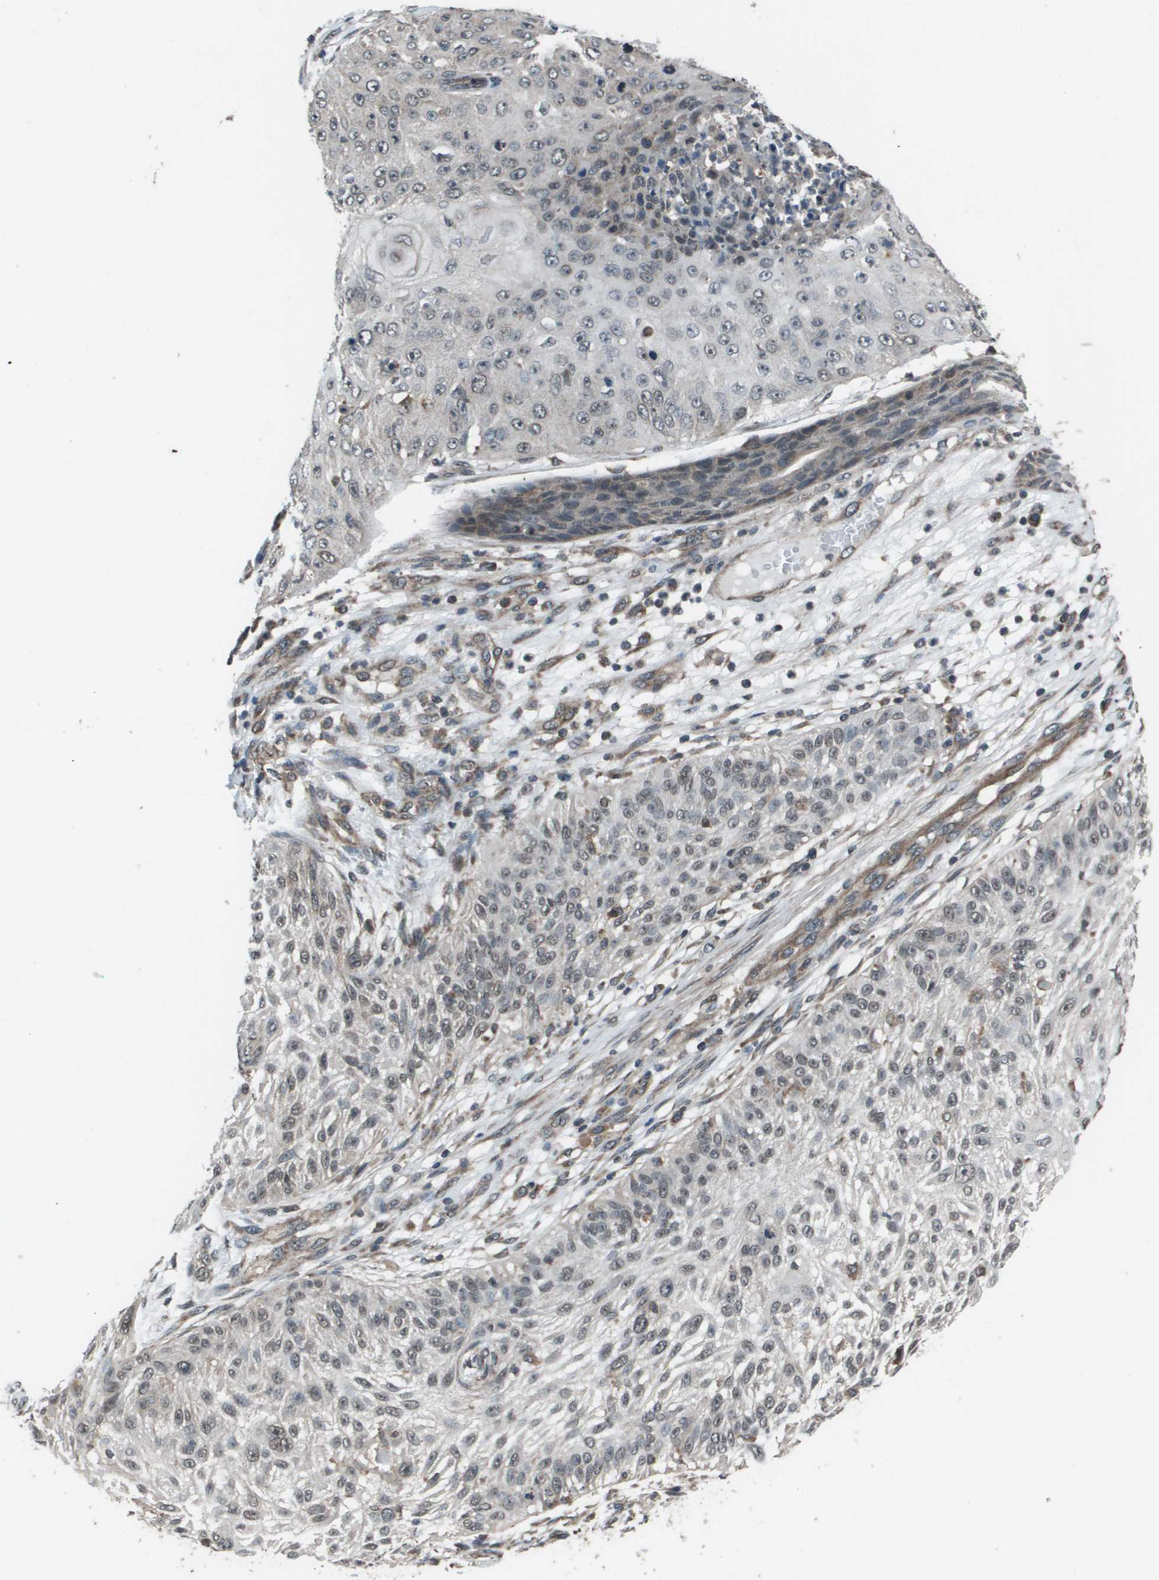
{"staining": {"intensity": "weak", "quantity": "<25%", "location": "cytoplasmic/membranous,nuclear"}, "tissue": "skin cancer", "cell_type": "Tumor cells", "image_type": "cancer", "snomed": [{"axis": "morphology", "description": "Squamous cell carcinoma, NOS"}, {"axis": "topography", "description": "Skin"}], "caption": "The histopathology image reveals no staining of tumor cells in skin squamous cell carcinoma.", "gene": "PPFIA1", "patient": {"sex": "female", "age": 80}}